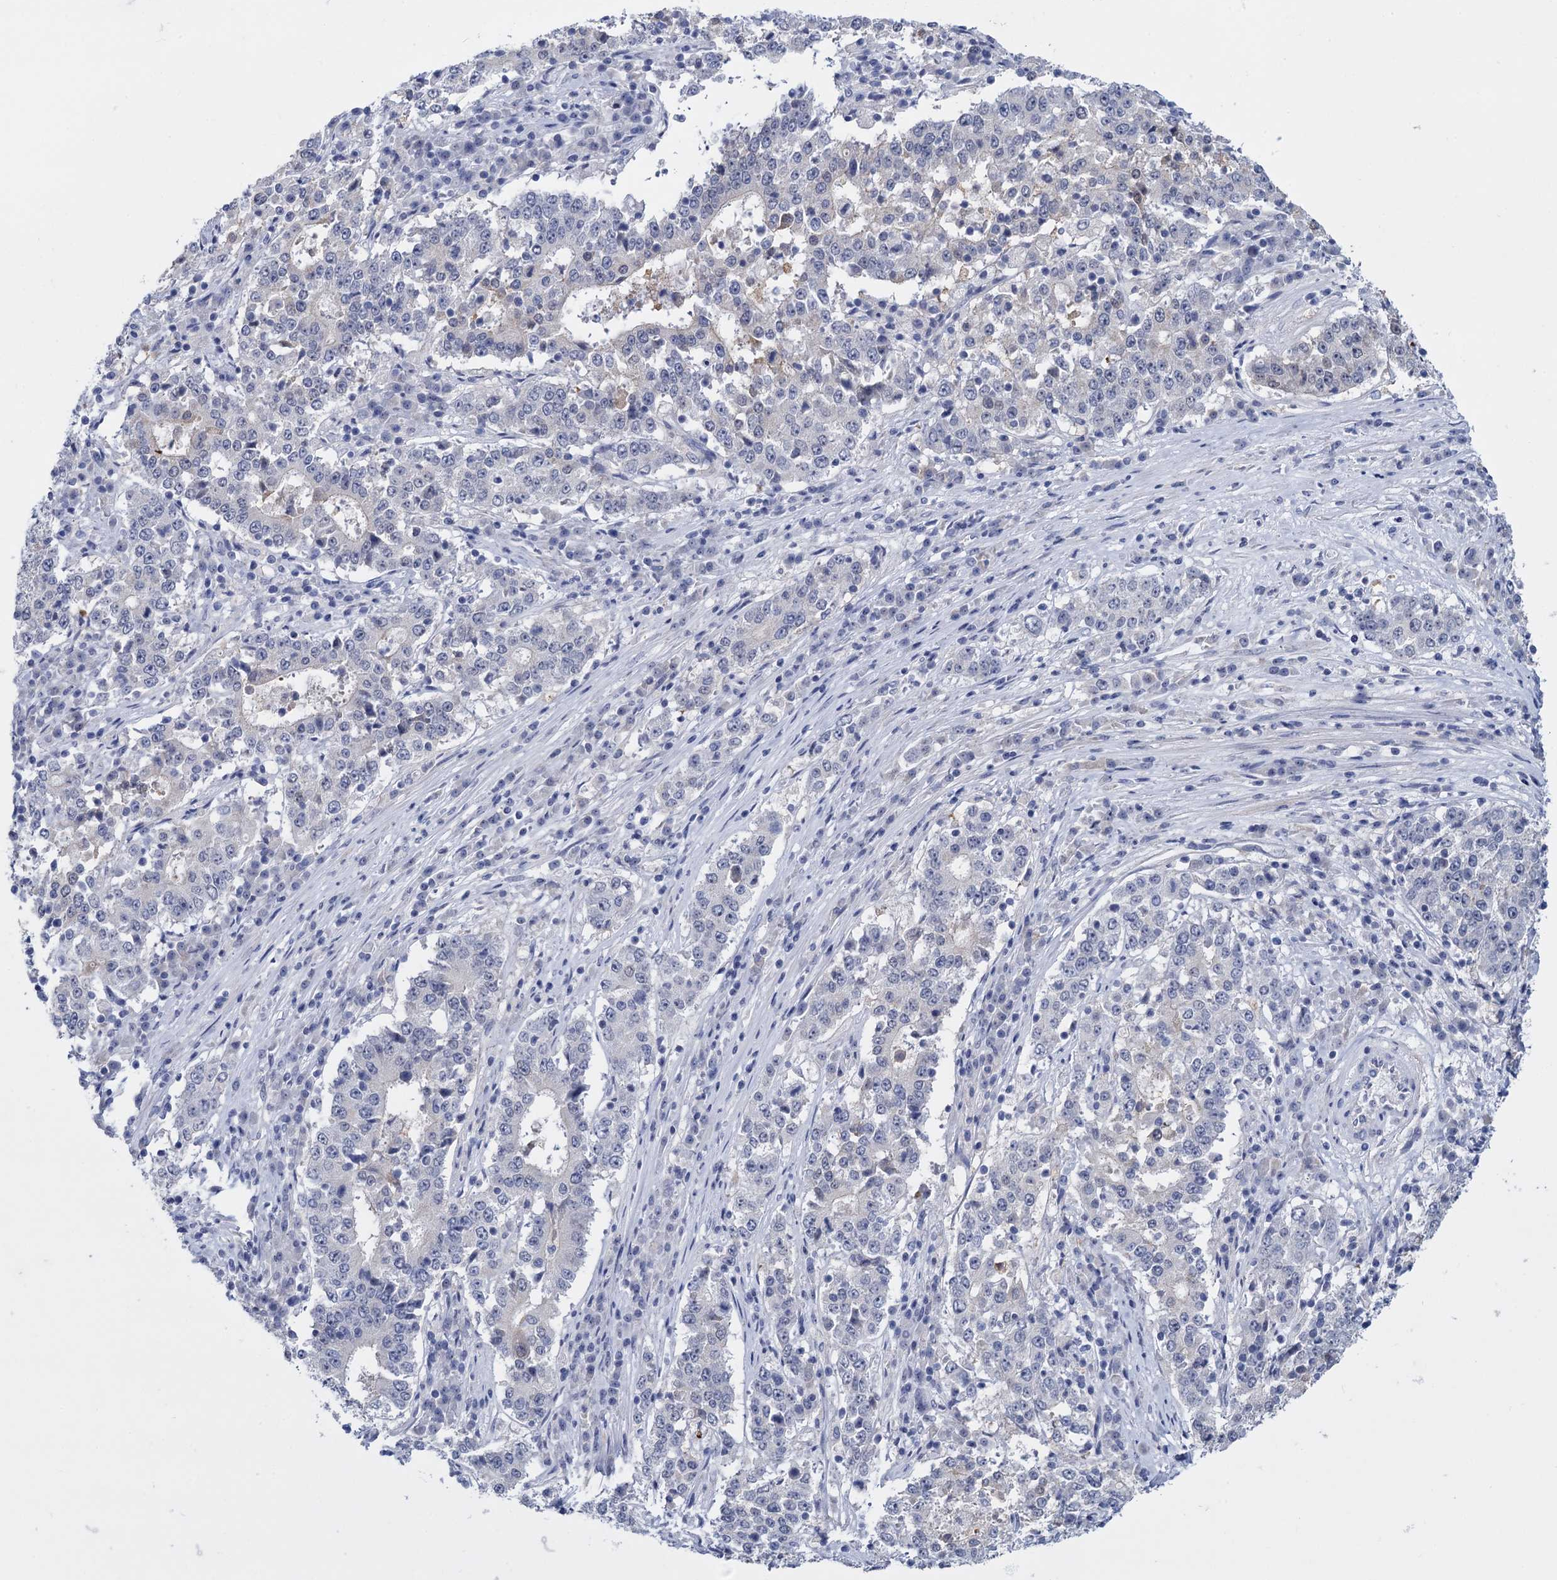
{"staining": {"intensity": "negative", "quantity": "none", "location": "none"}, "tissue": "stomach cancer", "cell_type": "Tumor cells", "image_type": "cancer", "snomed": [{"axis": "morphology", "description": "Adenocarcinoma, NOS"}, {"axis": "topography", "description": "Stomach"}], "caption": "Immunohistochemistry image of human adenocarcinoma (stomach) stained for a protein (brown), which demonstrates no expression in tumor cells.", "gene": "SFN", "patient": {"sex": "male", "age": 59}}